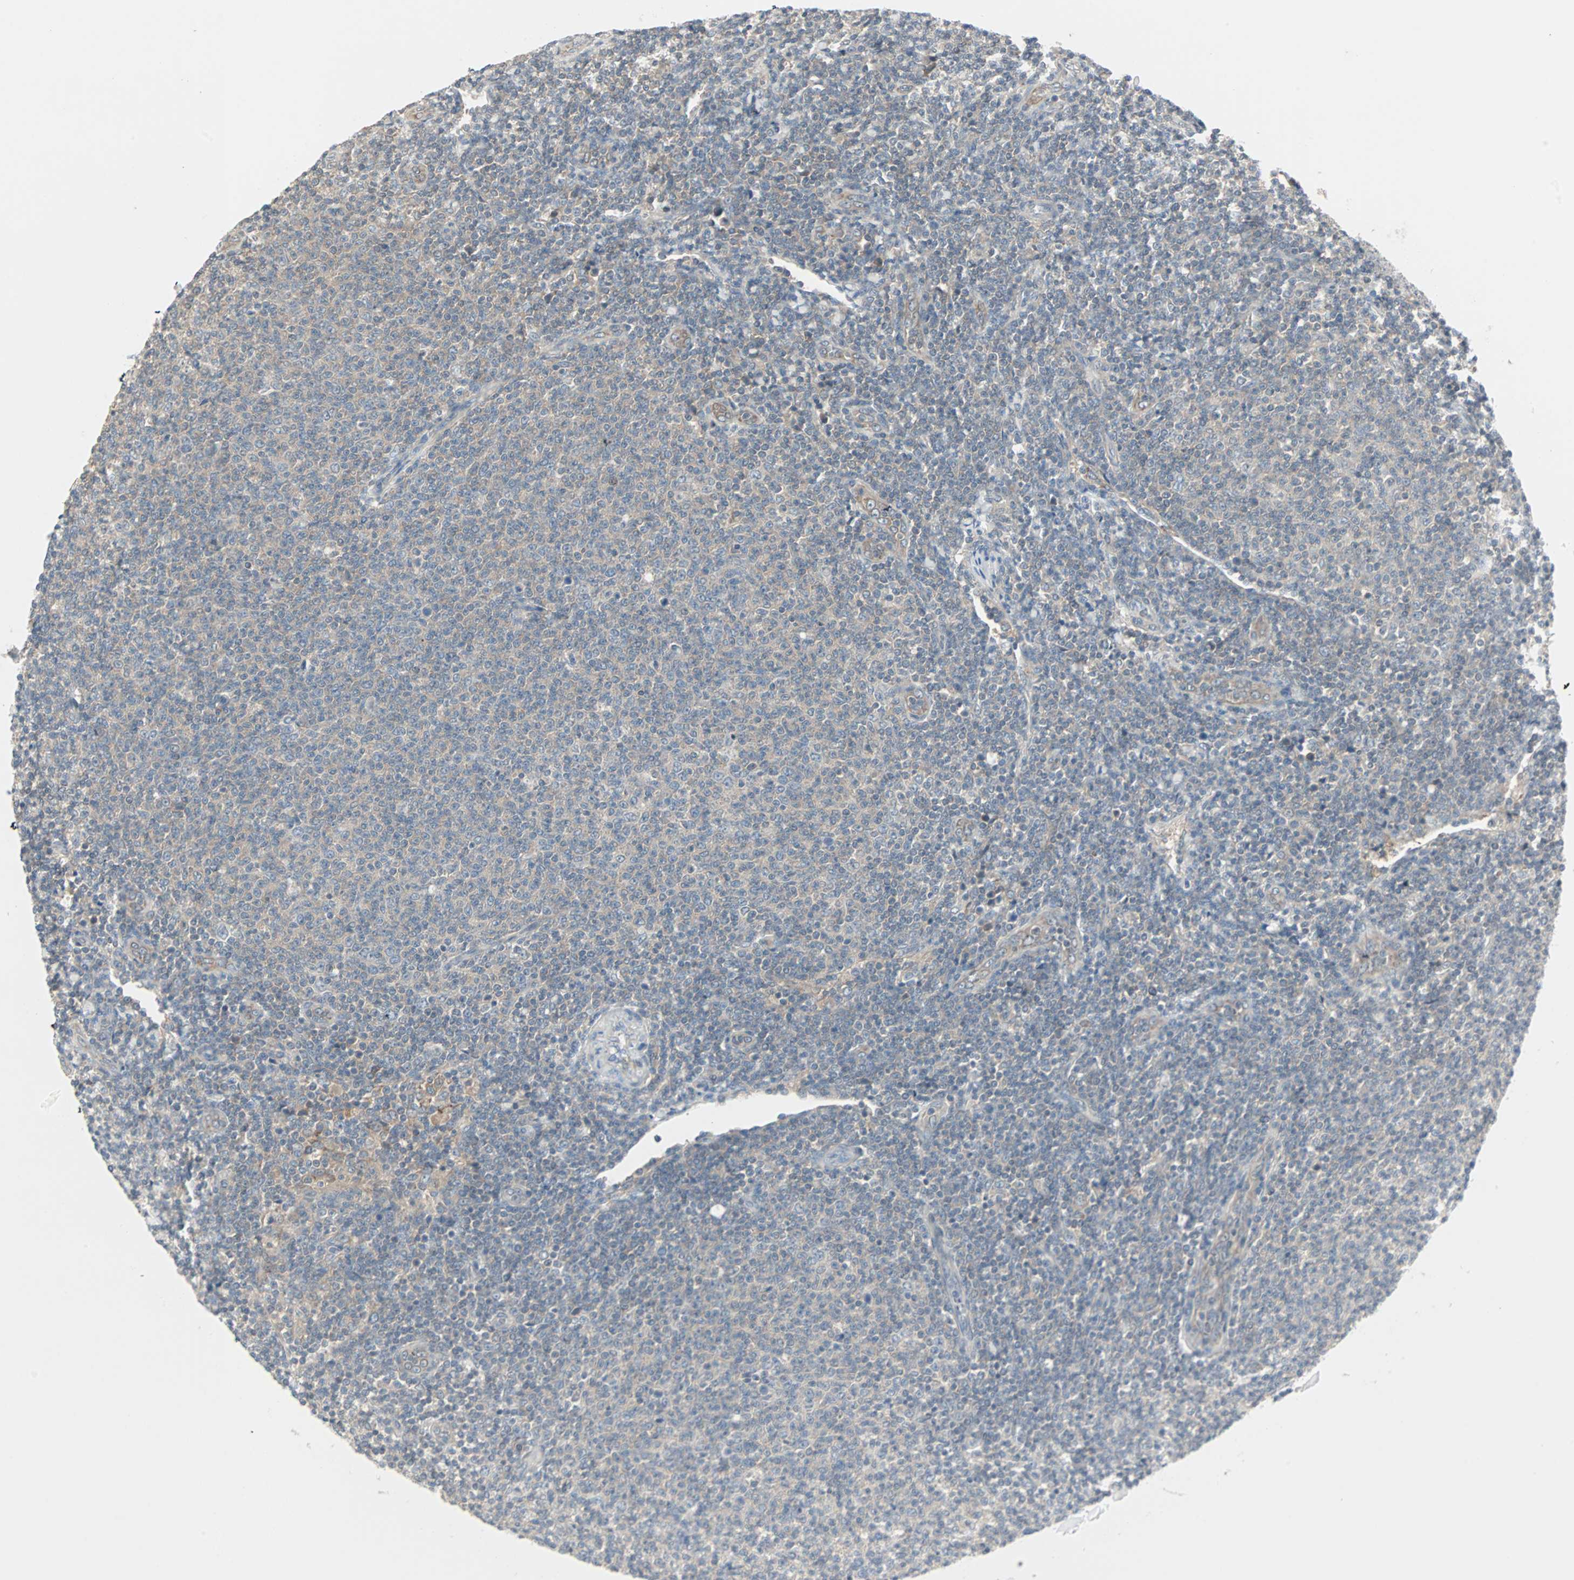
{"staining": {"intensity": "weak", "quantity": ">75%", "location": "cytoplasmic/membranous"}, "tissue": "lymphoma", "cell_type": "Tumor cells", "image_type": "cancer", "snomed": [{"axis": "morphology", "description": "Malignant lymphoma, non-Hodgkin's type, Low grade"}, {"axis": "topography", "description": "Lymph node"}], "caption": "Immunohistochemistry (IHC) of human low-grade malignant lymphoma, non-Hodgkin's type displays low levels of weak cytoplasmic/membranous positivity in approximately >75% of tumor cells.", "gene": "ZFP36", "patient": {"sex": "male", "age": 66}}